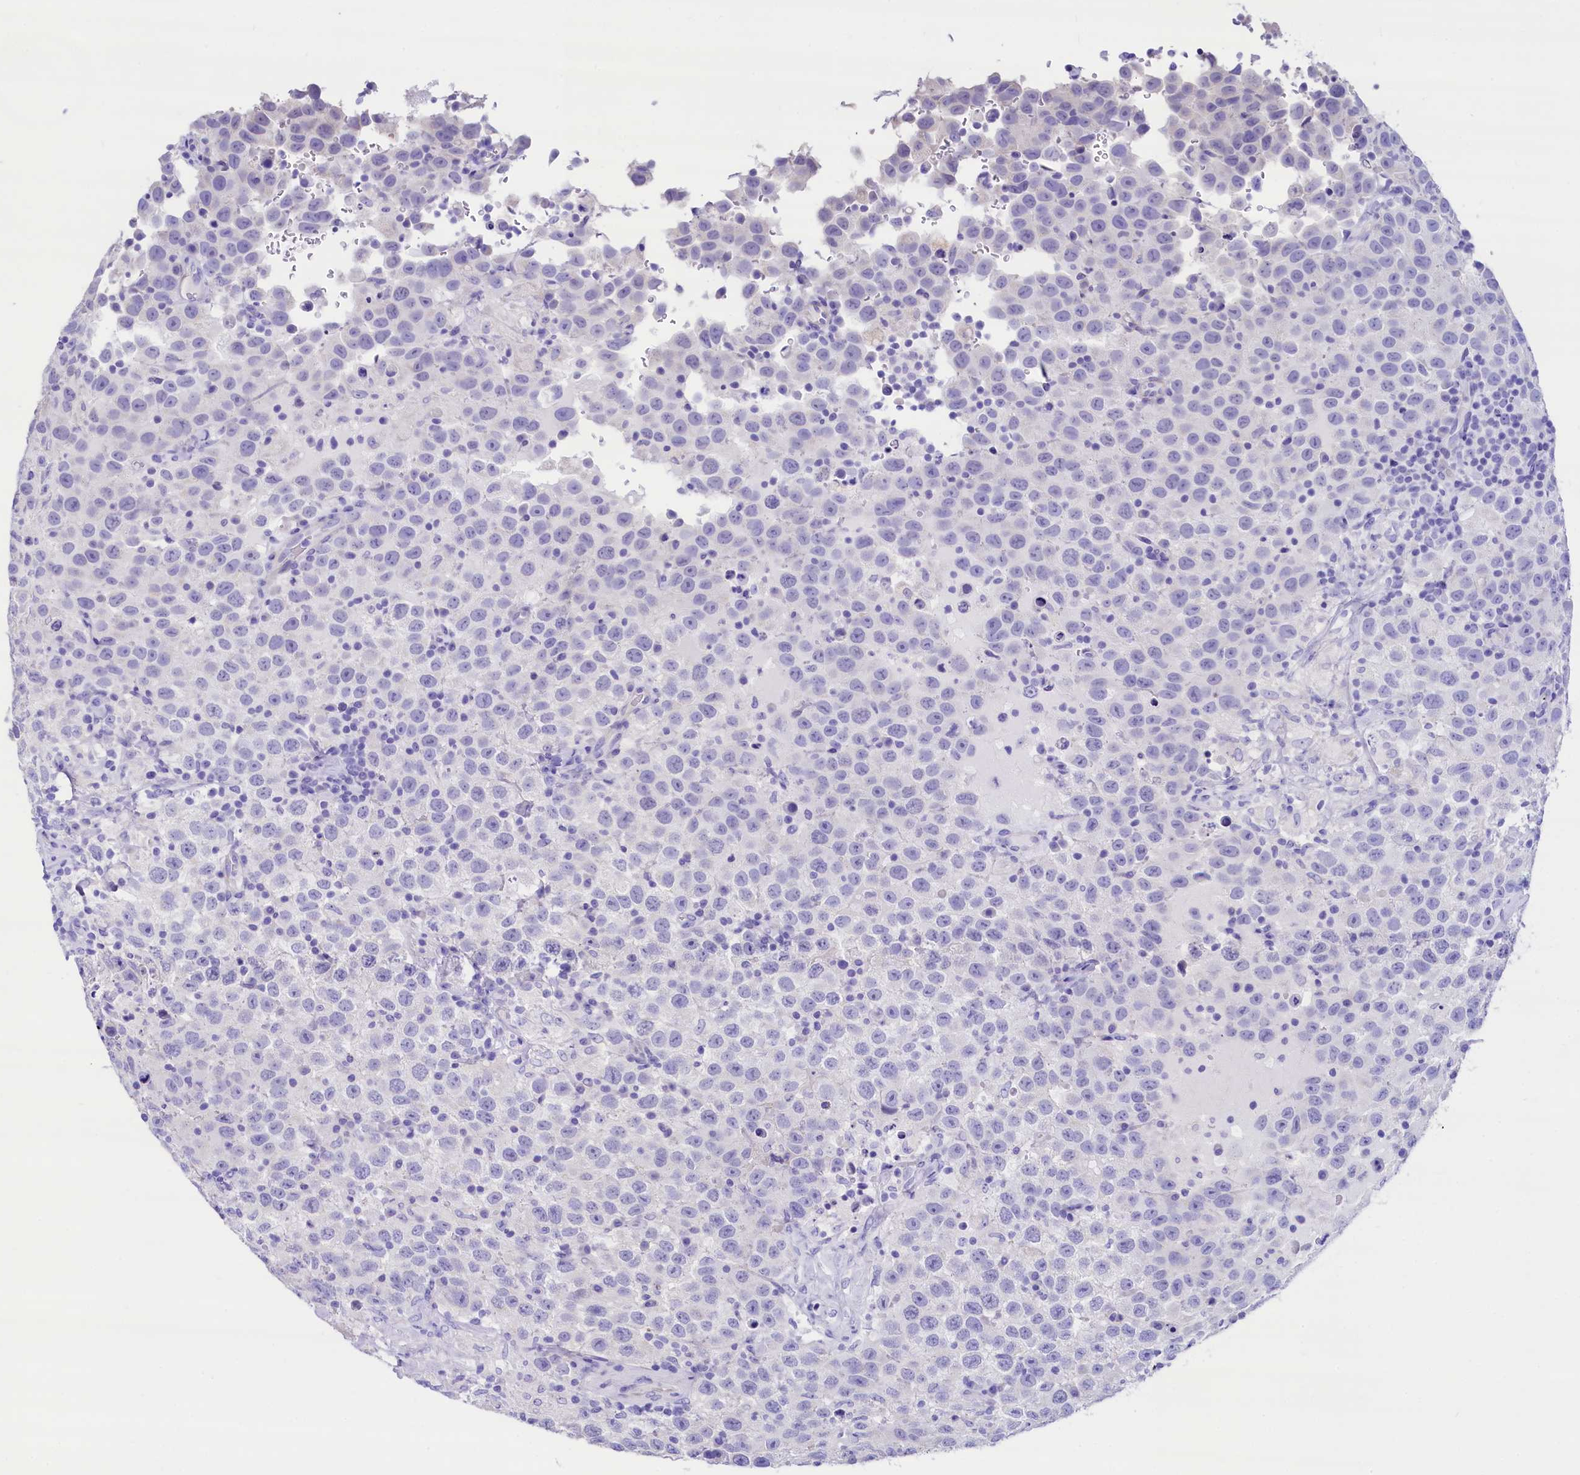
{"staining": {"intensity": "negative", "quantity": "none", "location": "none"}, "tissue": "testis cancer", "cell_type": "Tumor cells", "image_type": "cancer", "snomed": [{"axis": "morphology", "description": "Seminoma, NOS"}, {"axis": "topography", "description": "Testis"}], "caption": "This is an immunohistochemistry histopathology image of testis cancer. There is no positivity in tumor cells.", "gene": "RBP3", "patient": {"sex": "male", "age": 41}}